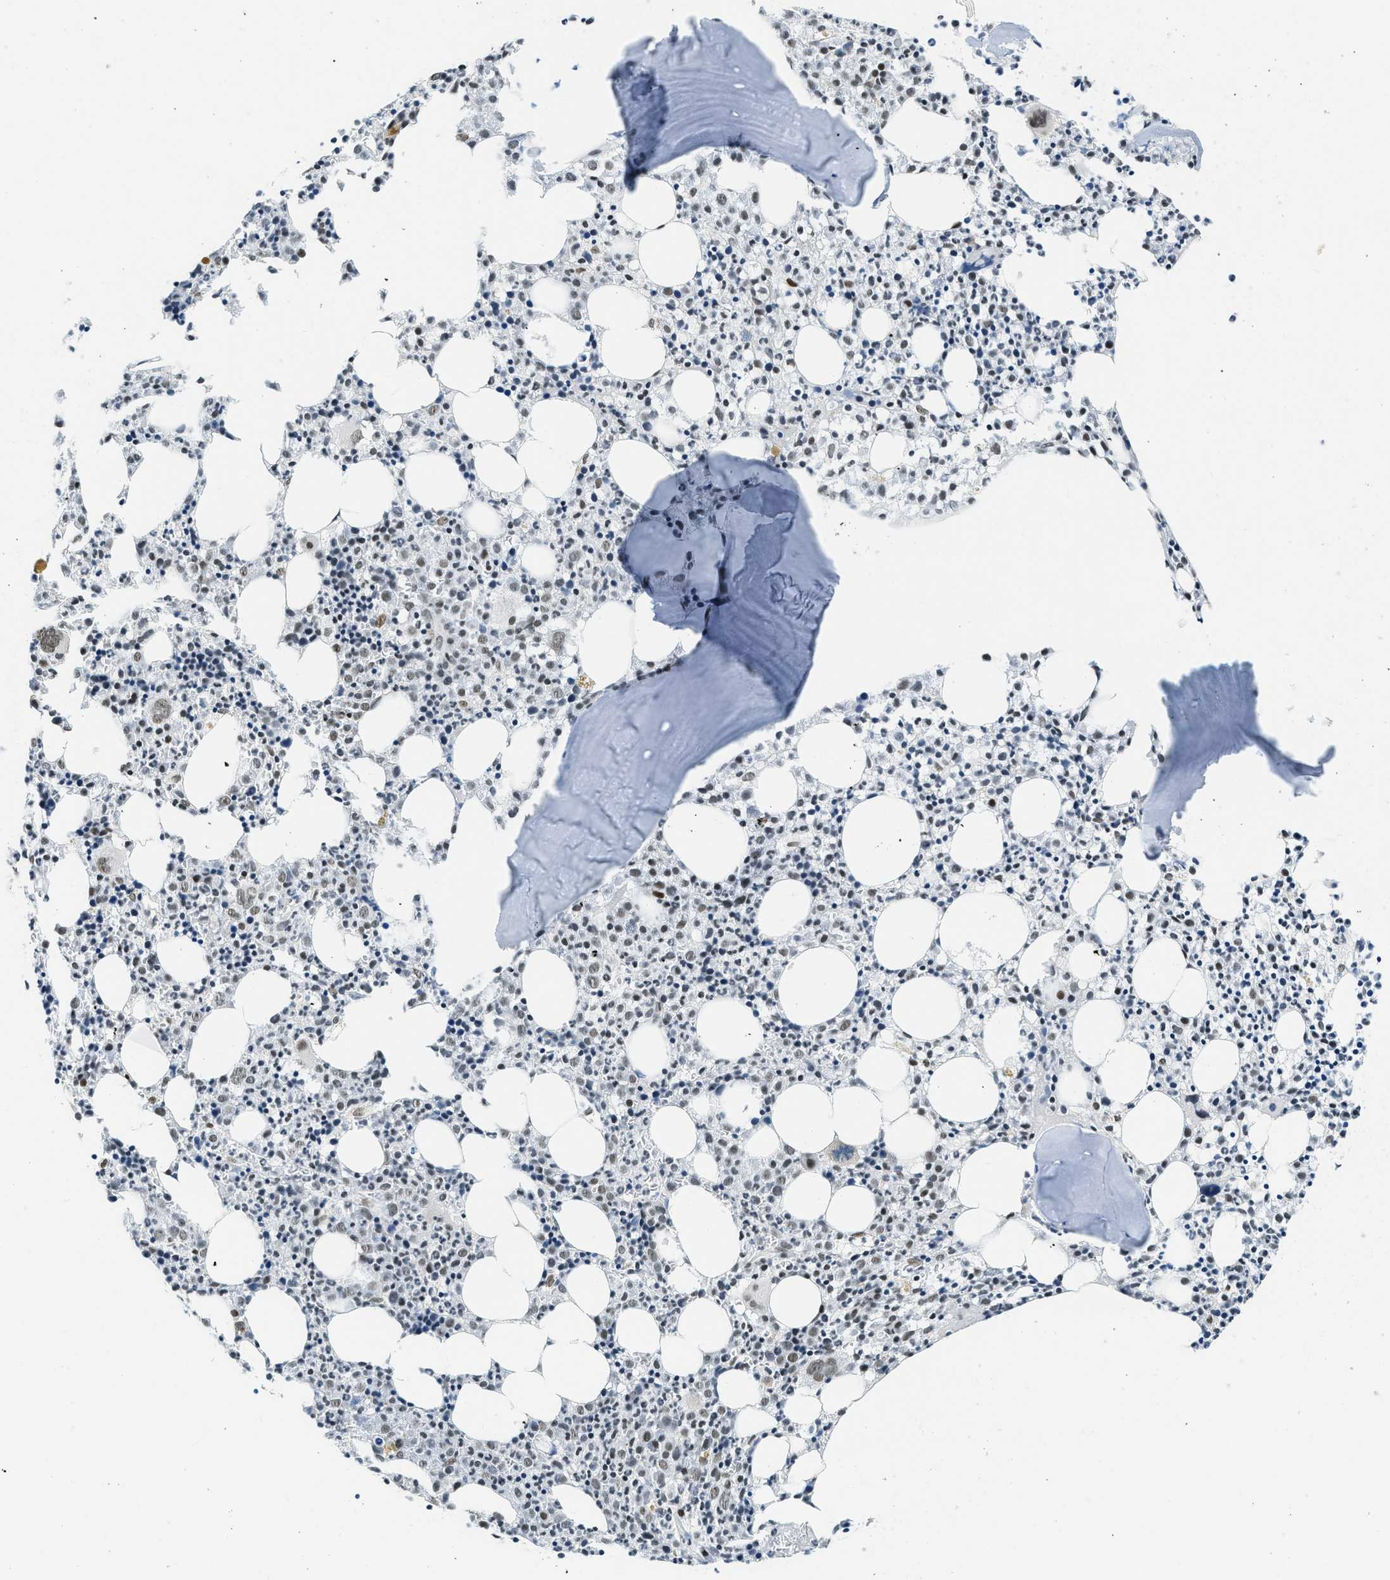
{"staining": {"intensity": "strong", "quantity": "25%-75%", "location": "nuclear"}, "tissue": "bone marrow", "cell_type": "Hematopoietic cells", "image_type": "normal", "snomed": [{"axis": "morphology", "description": "Normal tissue, NOS"}, {"axis": "morphology", "description": "Inflammation, NOS"}, {"axis": "topography", "description": "Bone marrow"}], "caption": "An image showing strong nuclear expression in about 25%-75% of hematopoietic cells in unremarkable bone marrow, as visualized by brown immunohistochemical staining.", "gene": "URB1", "patient": {"sex": "male", "age": 25}}